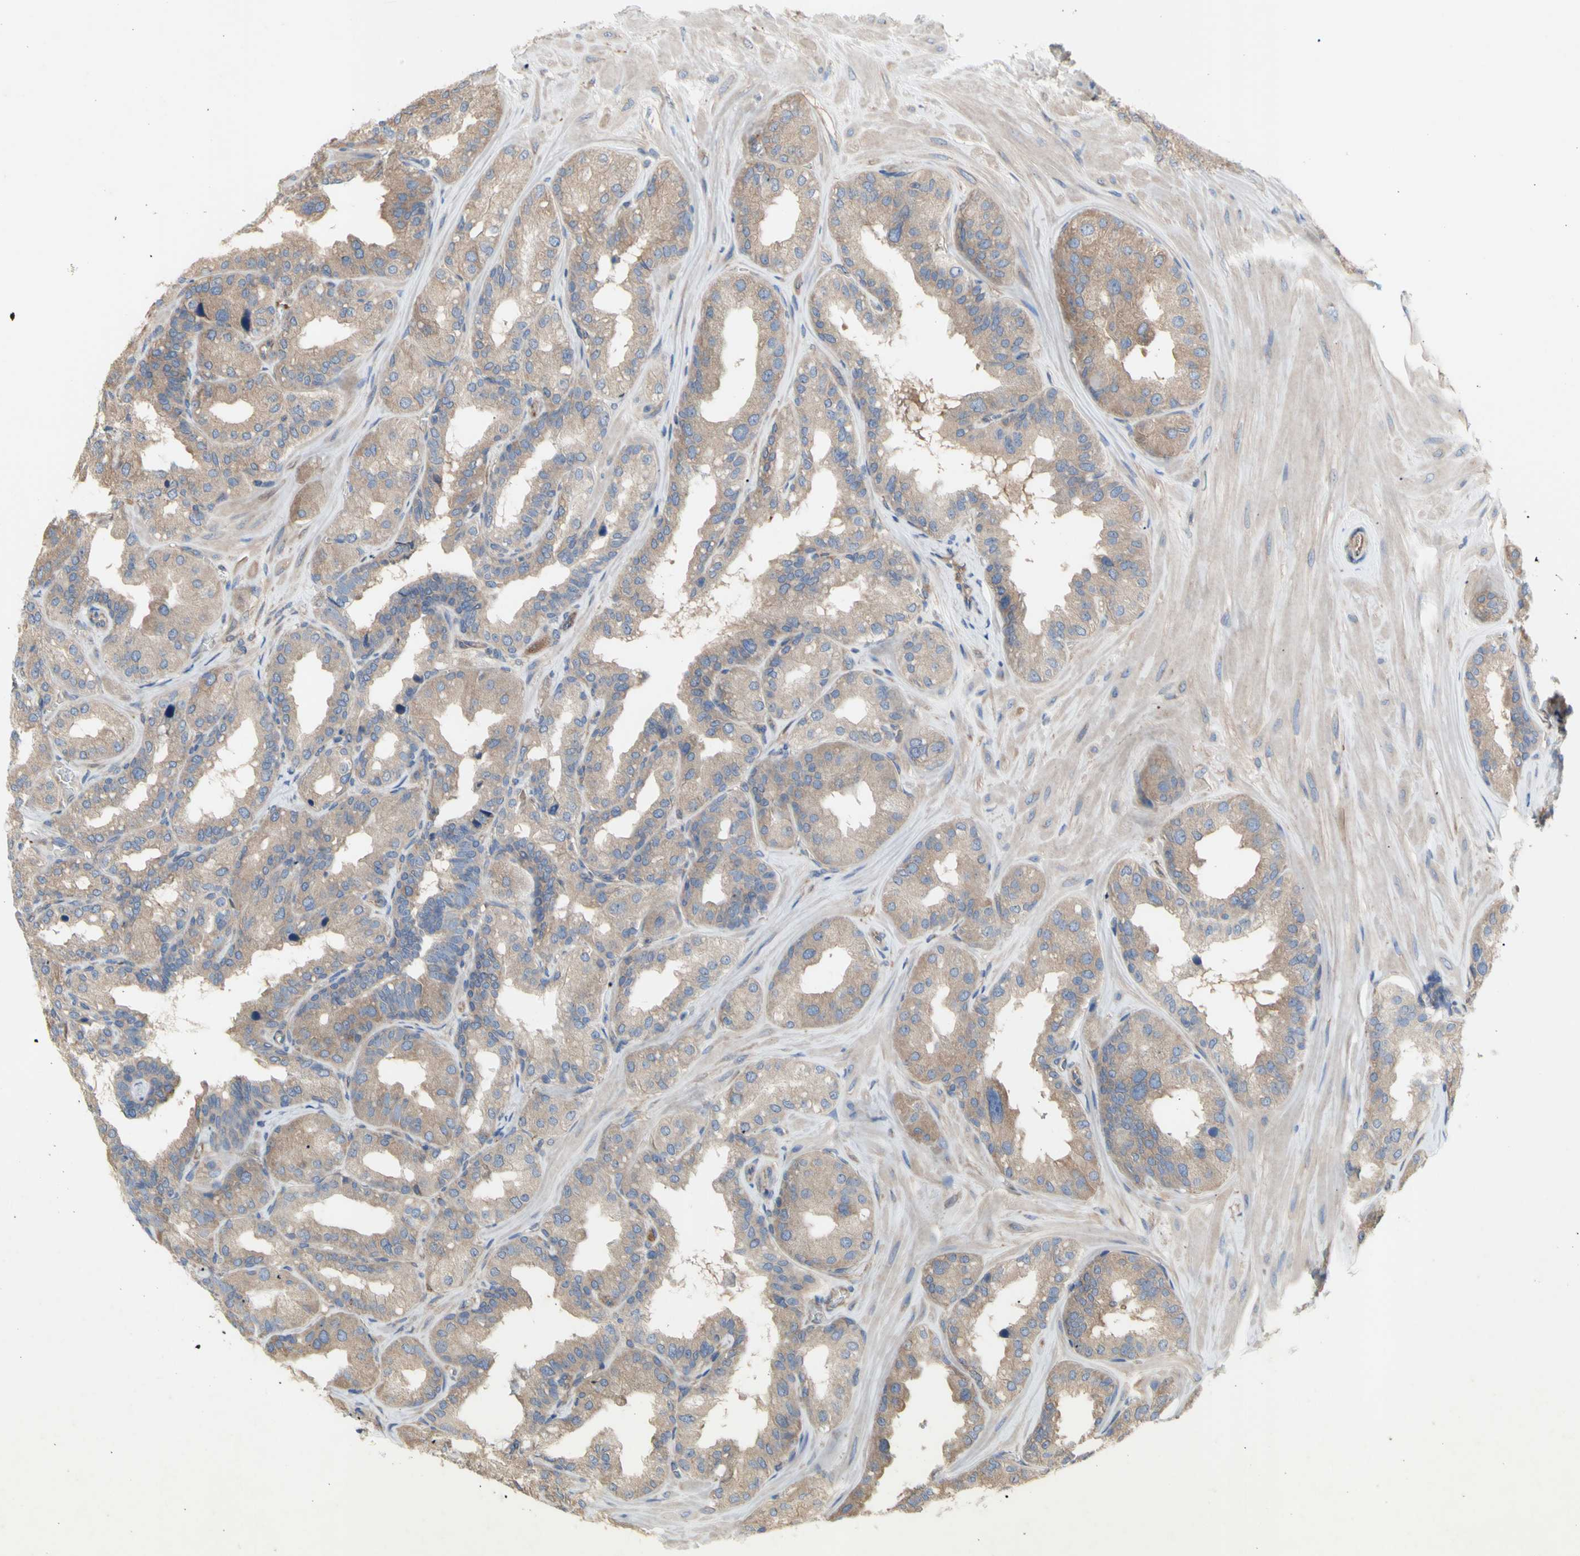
{"staining": {"intensity": "weak", "quantity": ">75%", "location": "cytoplasmic/membranous"}, "tissue": "seminal vesicle", "cell_type": "Glandular cells", "image_type": "normal", "snomed": [{"axis": "morphology", "description": "Normal tissue, NOS"}, {"axis": "topography", "description": "Prostate"}, {"axis": "topography", "description": "Seminal veicle"}], "caption": "Immunohistochemical staining of unremarkable seminal vesicle displays low levels of weak cytoplasmic/membranous staining in approximately >75% of glandular cells.", "gene": "KLC1", "patient": {"sex": "male", "age": 51}}